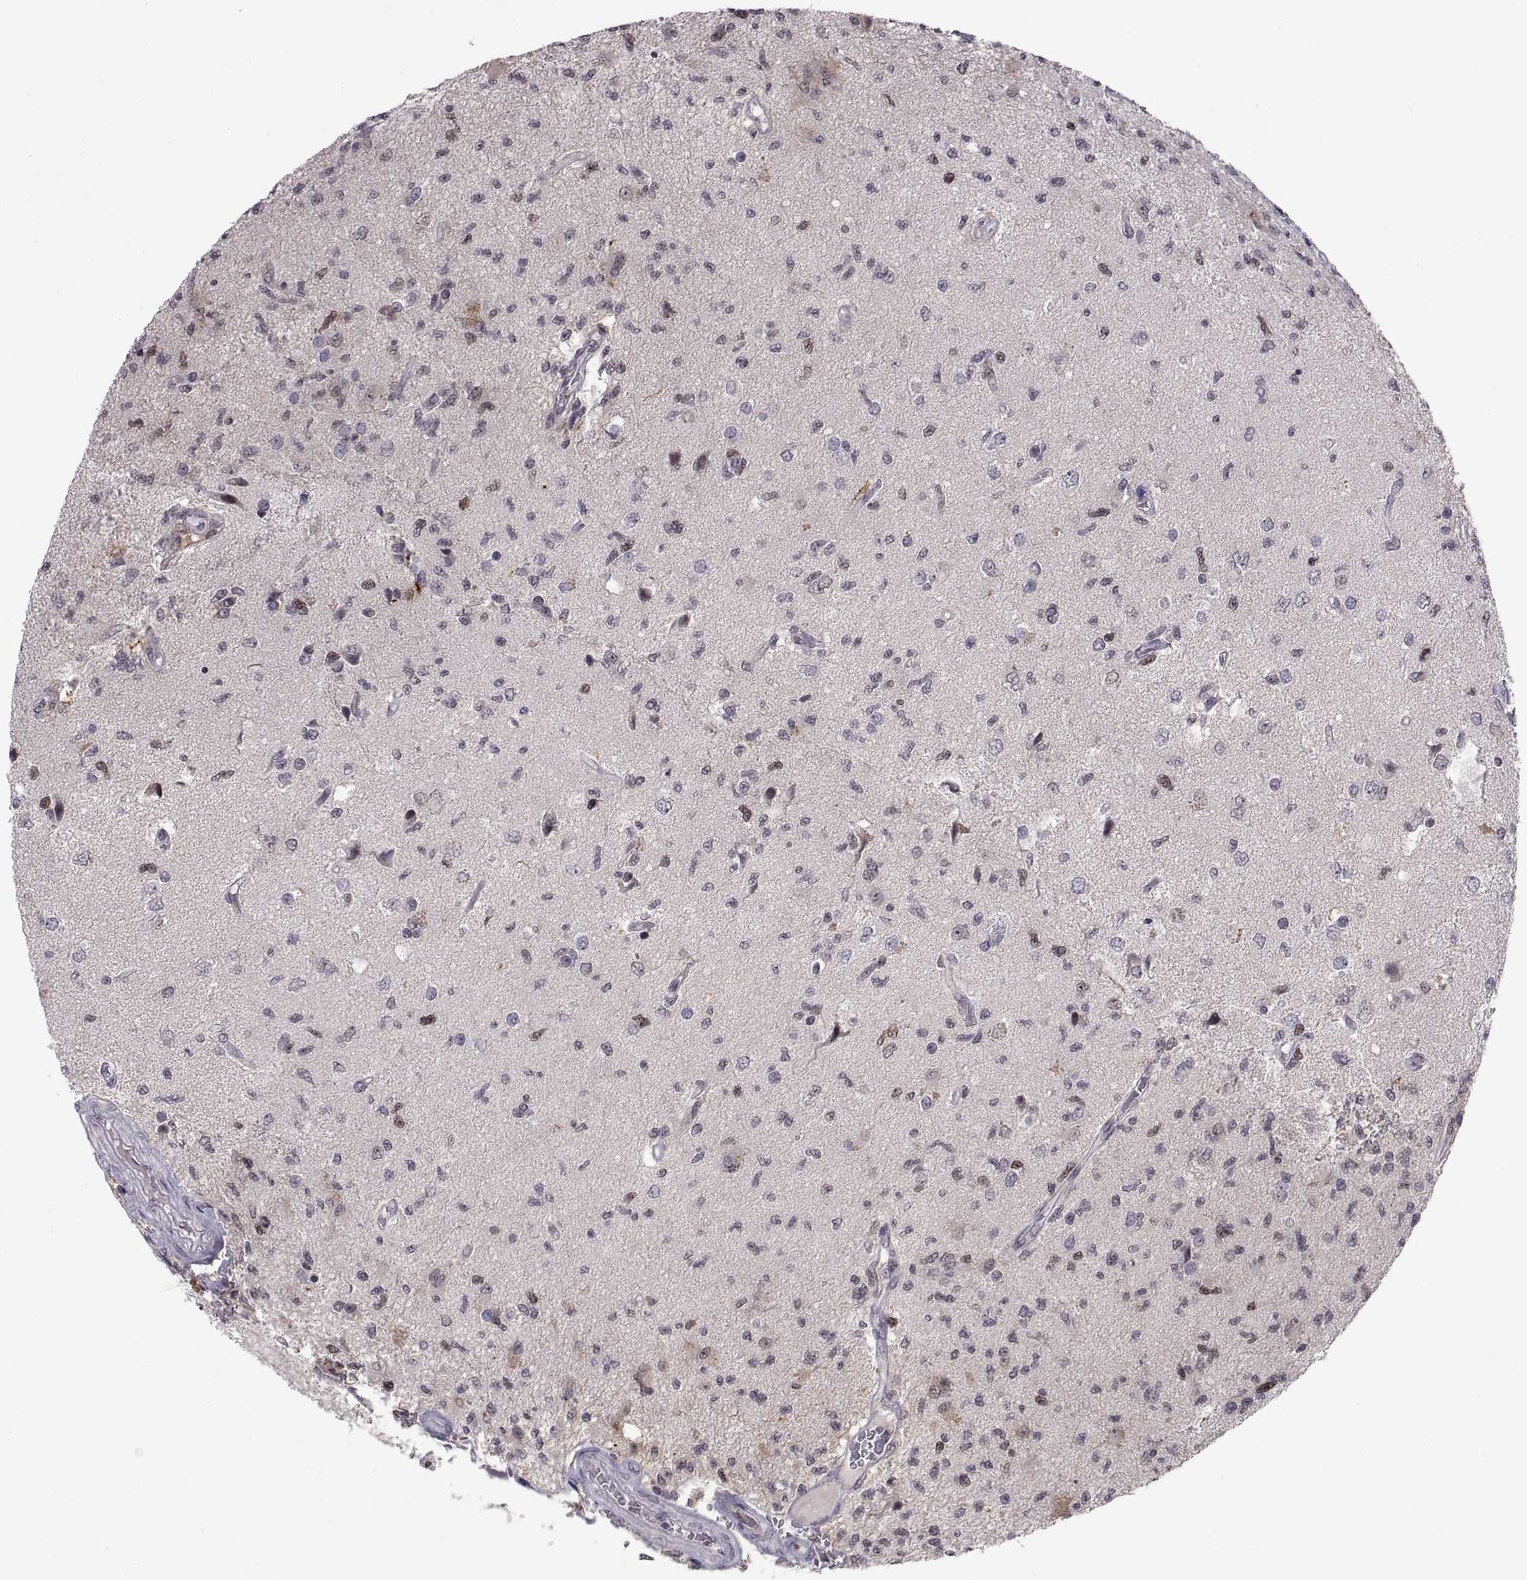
{"staining": {"intensity": "negative", "quantity": "none", "location": "none"}, "tissue": "glioma", "cell_type": "Tumor cells", "image_type": "cancer", "snomed": [{"axis": "morphology", "description": "Glioma, malignant, High grade"}, {"axis": "topography", "description": "Brain"}], "caption": "Histopathology image shows no significant protein positivity in tumor cells of high-grade glioma (malignant).", "gene": "CHFR", "patient": {"sex": "male", "age": 56}}